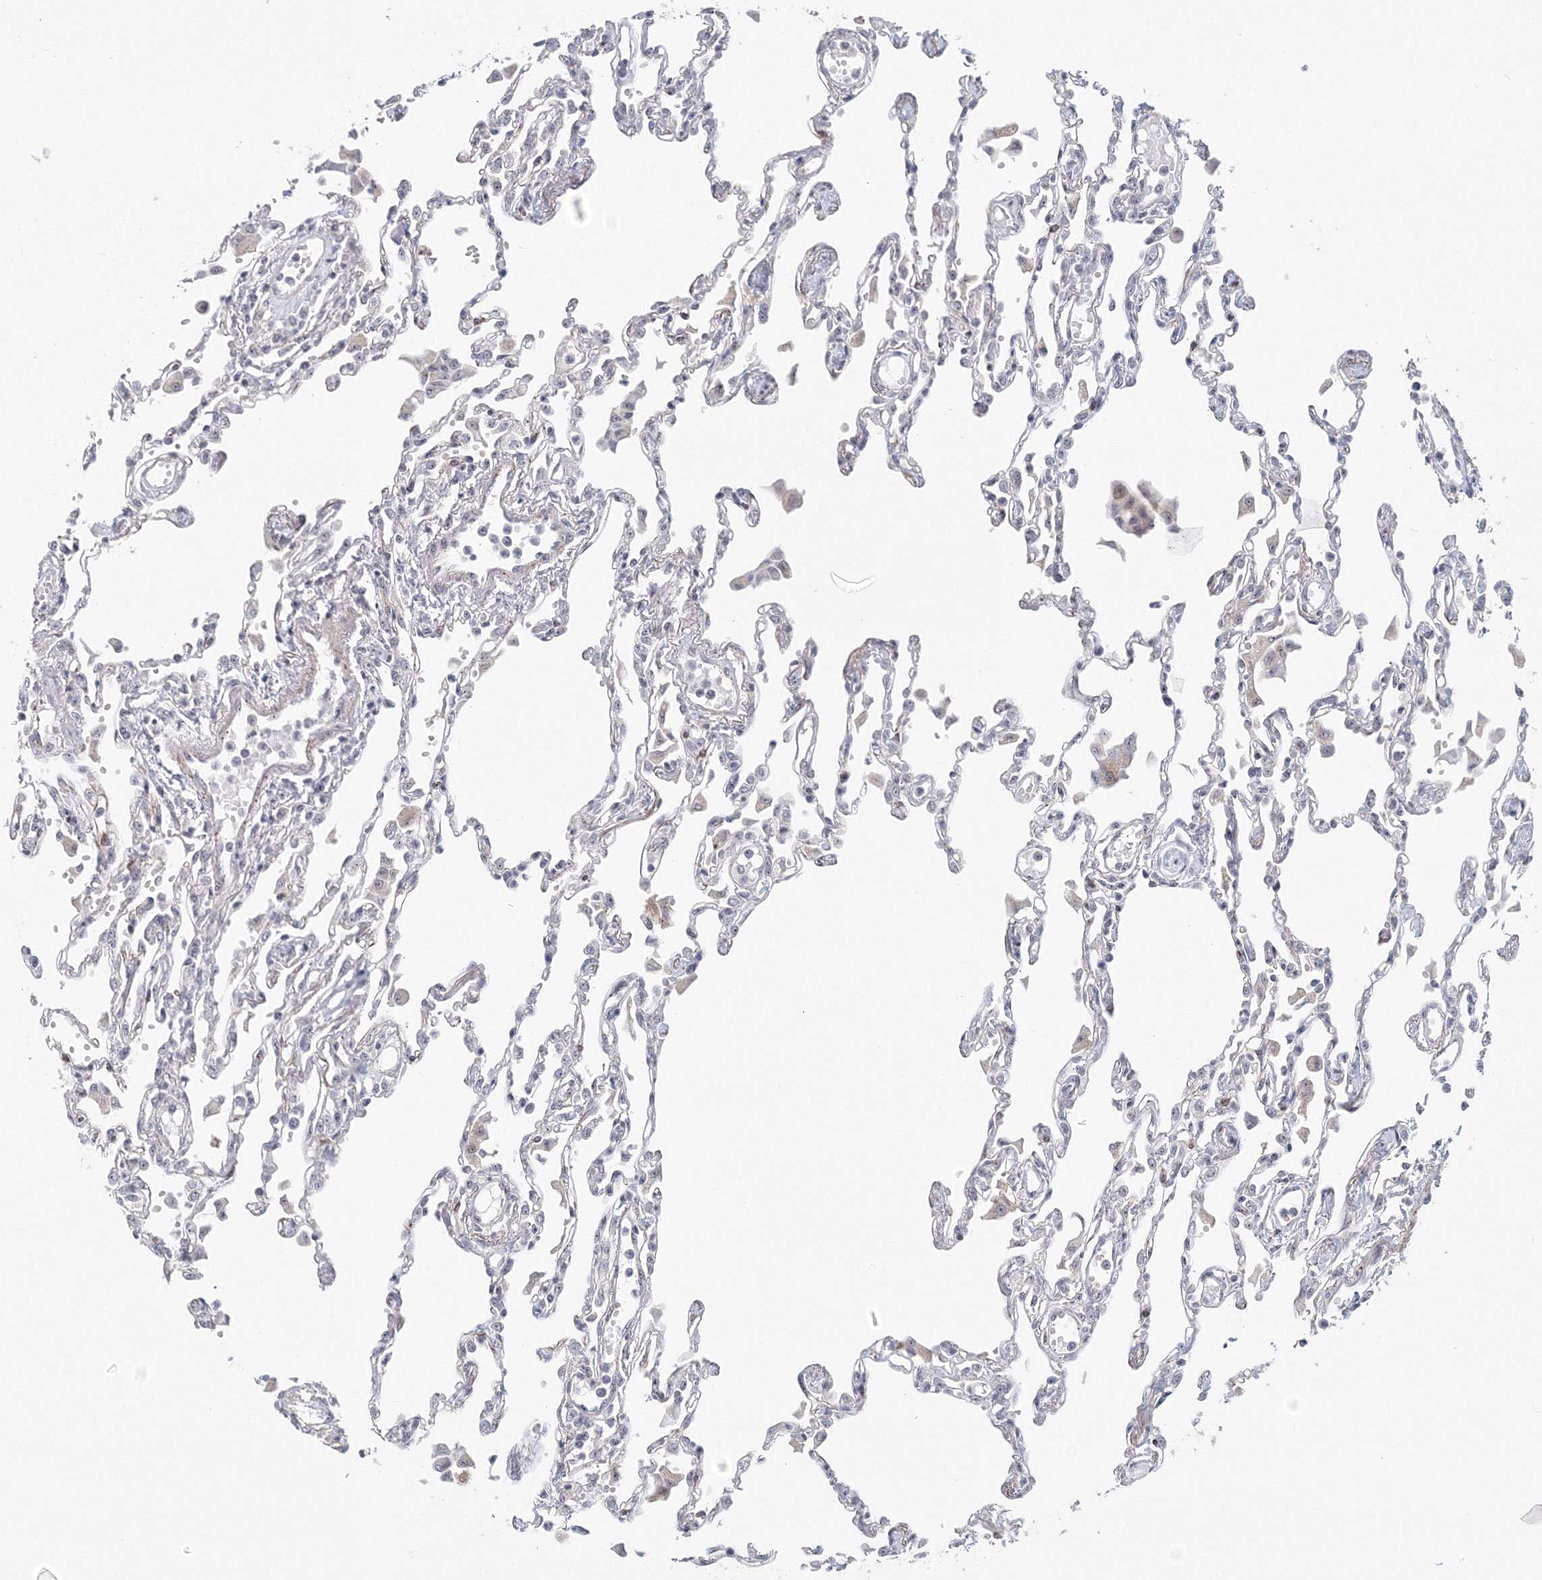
{"staining": {"intensity": "negative", "quantity": "none", "location": "none"}, "tissue": "lung", "cell_type": "Alveolar cells", "image_type": "normal", "snomed": [{"axis": "morphology", "description": "Normal tissue, NOS"}, {"axis": "topography", "description": "Bronchus"}, {"axis": "topography", "description": "Lung"}], "caption": "Lung was stained to show a protein in brown. There is no significant positivity in alveolar cells. Nuclei are stained in blue.", "gene": "SIRT7", "patient": {"sex": "female", "age": 49}}